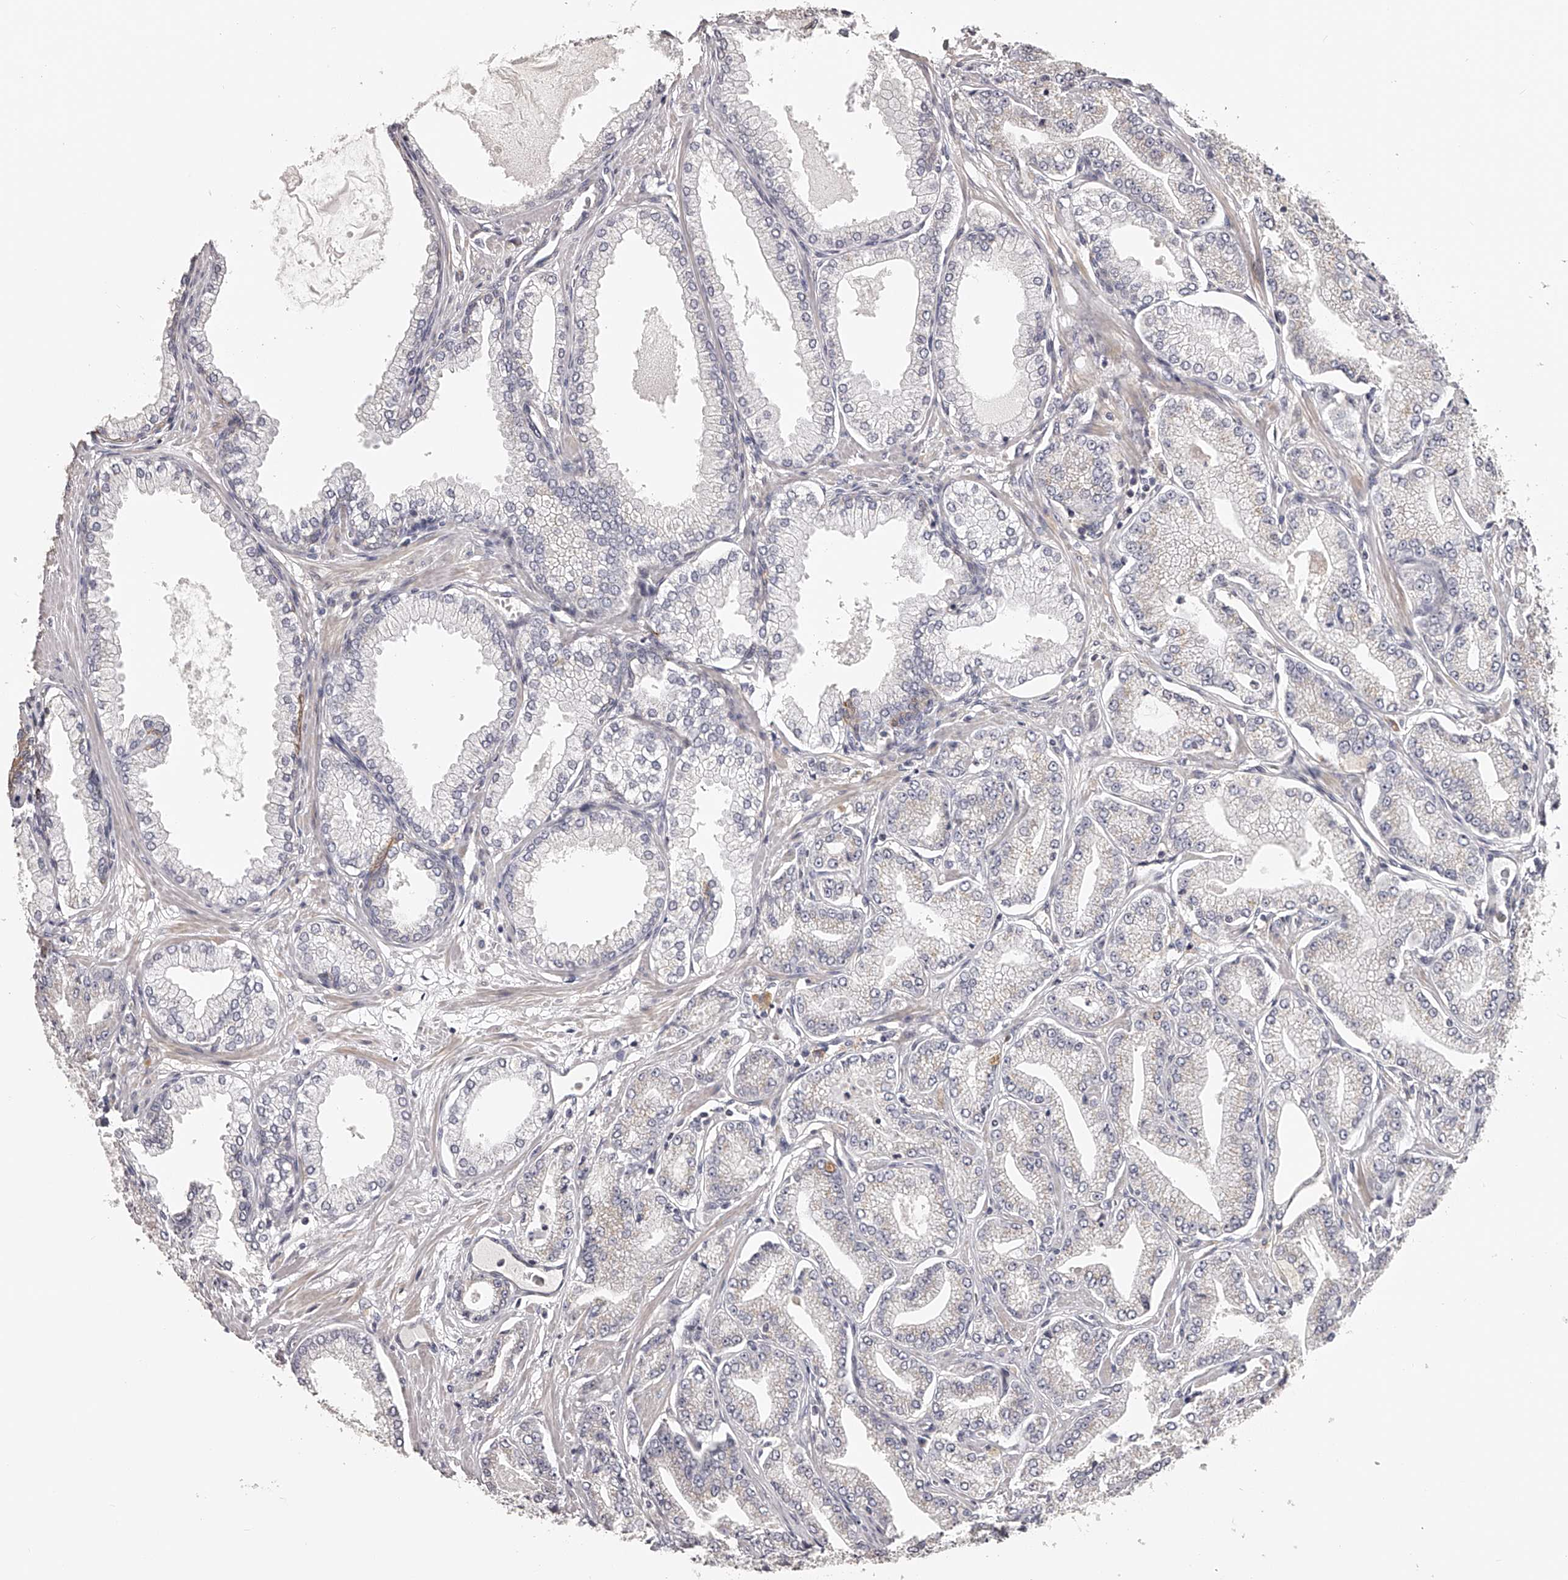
{"staining": {"intensity": "negative", "quantity": "none", "location": "none"}, "tissue": "prostate cancer", "cell_type": "Tumor cells", "image_type": "cancer", "snomed": [{"axis": "morphology", "description": "Adenocarcinoma, Low grade"}, {"axis": "topography", "description": "Prostate"}], "caption": "Immunohistochemical staining of human prostate cancer (adenocarcinoma (low-grade)) demonstrates no significant positivity in tumor cells.", "gene": "TNN", "patient": {"sex": "male", "age": 63}}